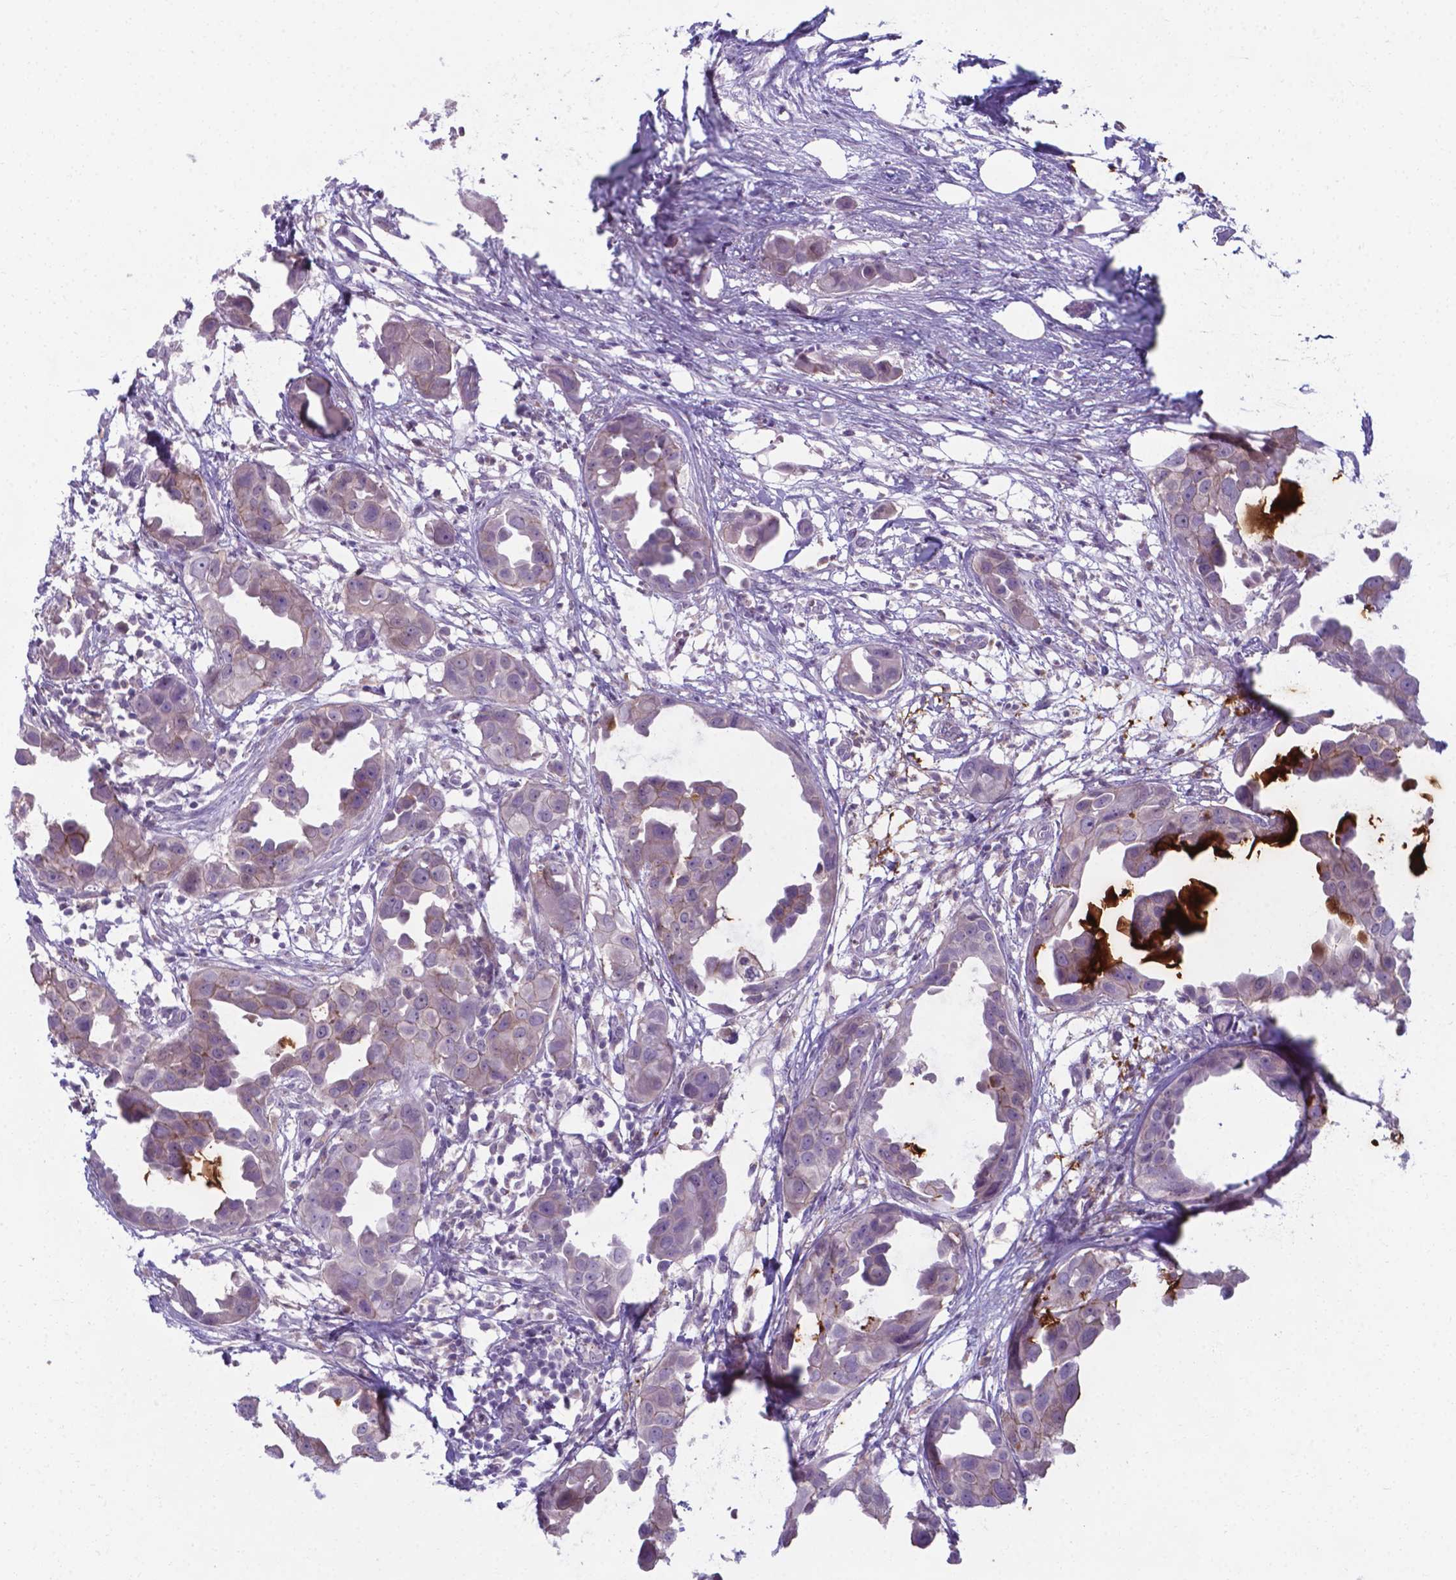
{"staining": {"intensity": "weak", "quantity": "<25%", "location": "cytoplasmic/membranous"}, "tissue": "breast cancer", "cell_type": "Tumor cells", "image_type": "cancer", "snomed": [{"axis": "morphology", "description": "Duct carcinoma"}, {"axis": "topography", "description": "Breast"}], "caption": "This is an immunohistochemistry histopathology image of human breast invasive ductal carcinoma. There is no staining in tumor cells.", "gene": "AP5B1", "patient": {"sex": "female", "age": 38}}